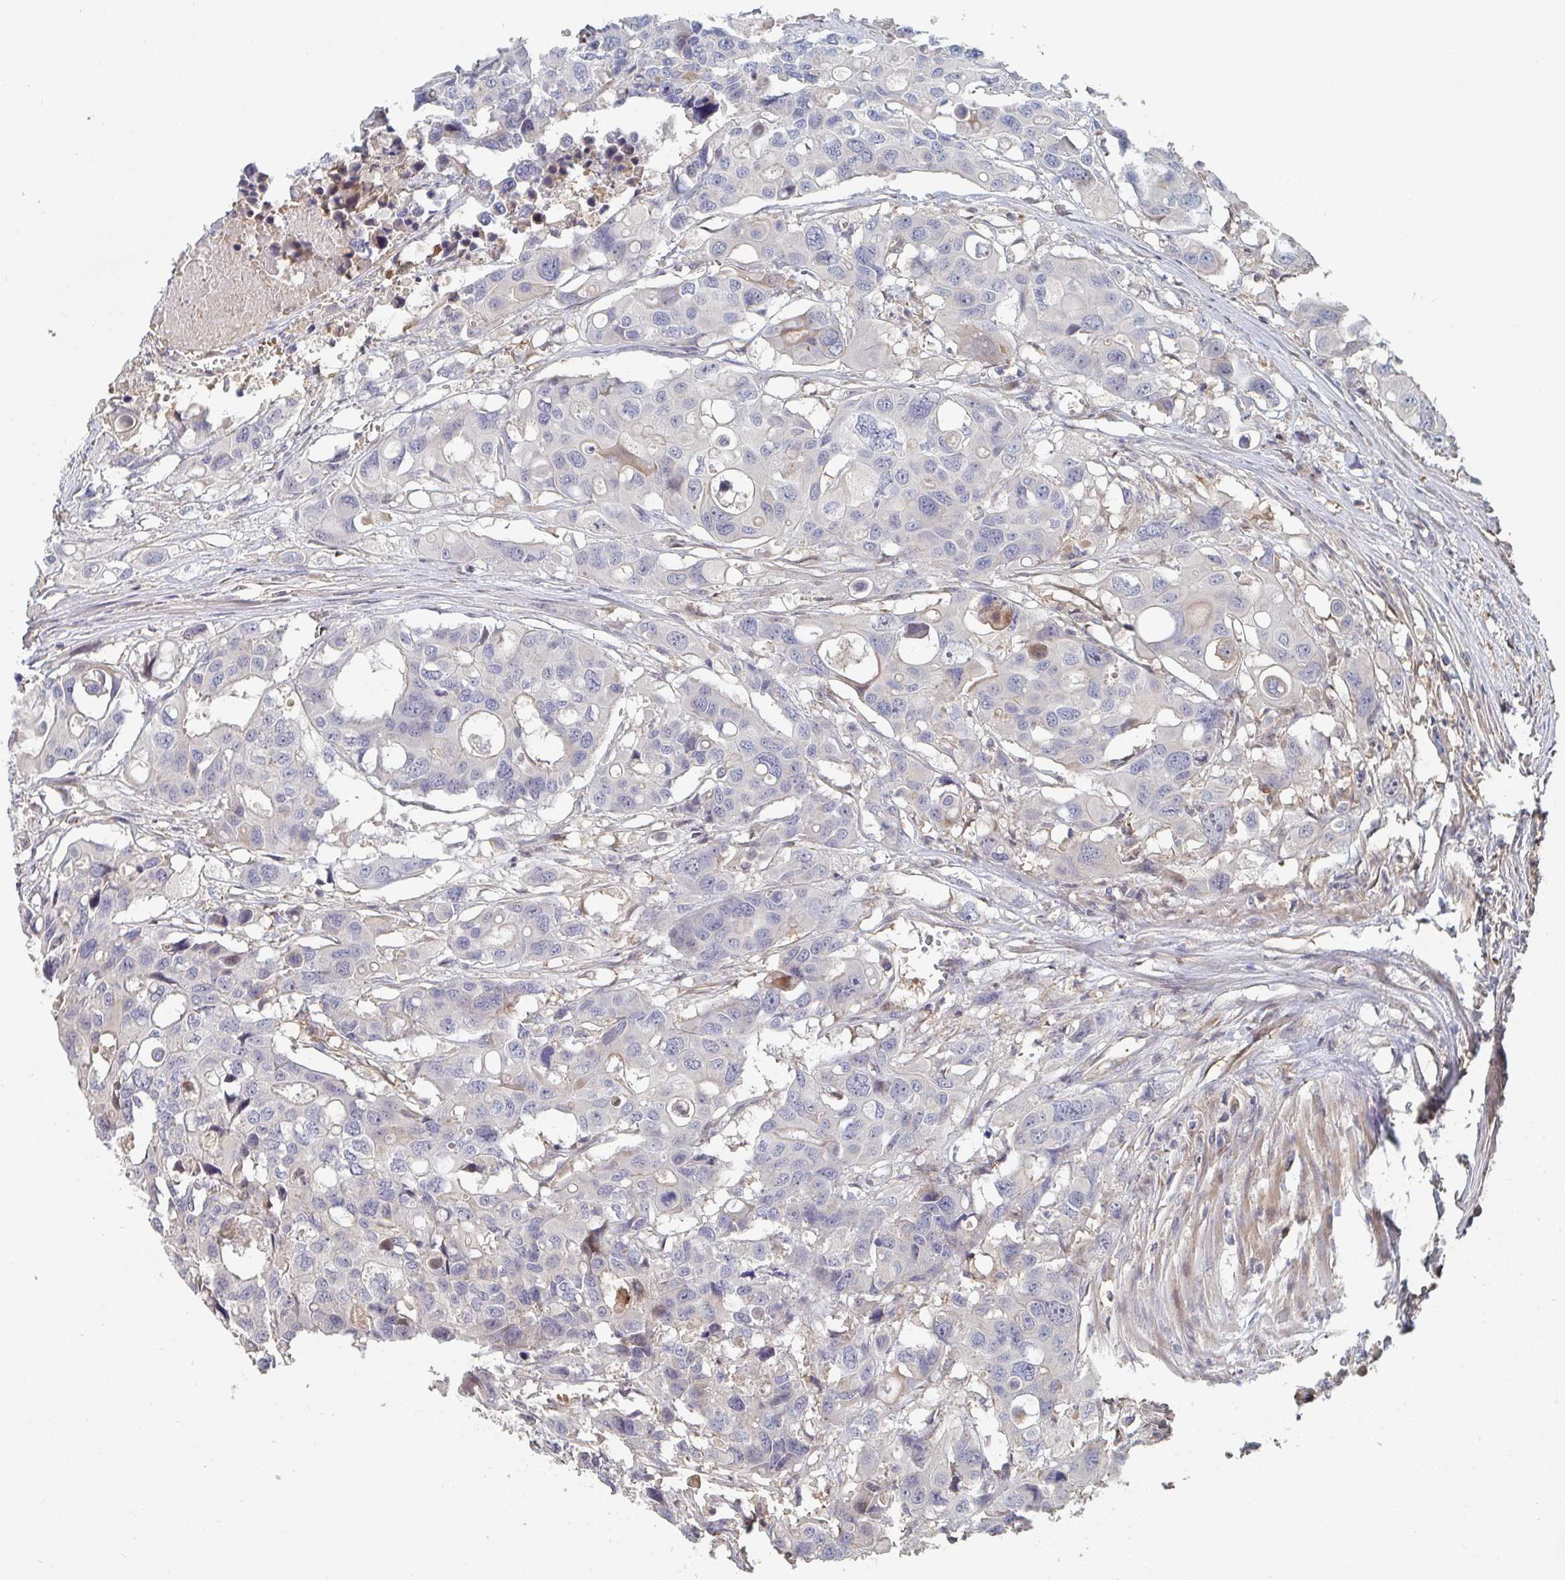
{"staining": {"intensity": "negative", "quantity": "none", "location": "none"}, "tissue": "colorectal cancer", "cell_type": "Tumor cells", "image_type": "cancer", "snomed": [{"axis": "morphology", "description": "Adenocarcinoma, NOS"}, {"axis": "topography", "description": "Colon"}], "caption": "There is no significant expression in tumor cells of colorectal cancer.", "gene": "PTEN", "patient": {"sex": "male", "age": 77}}